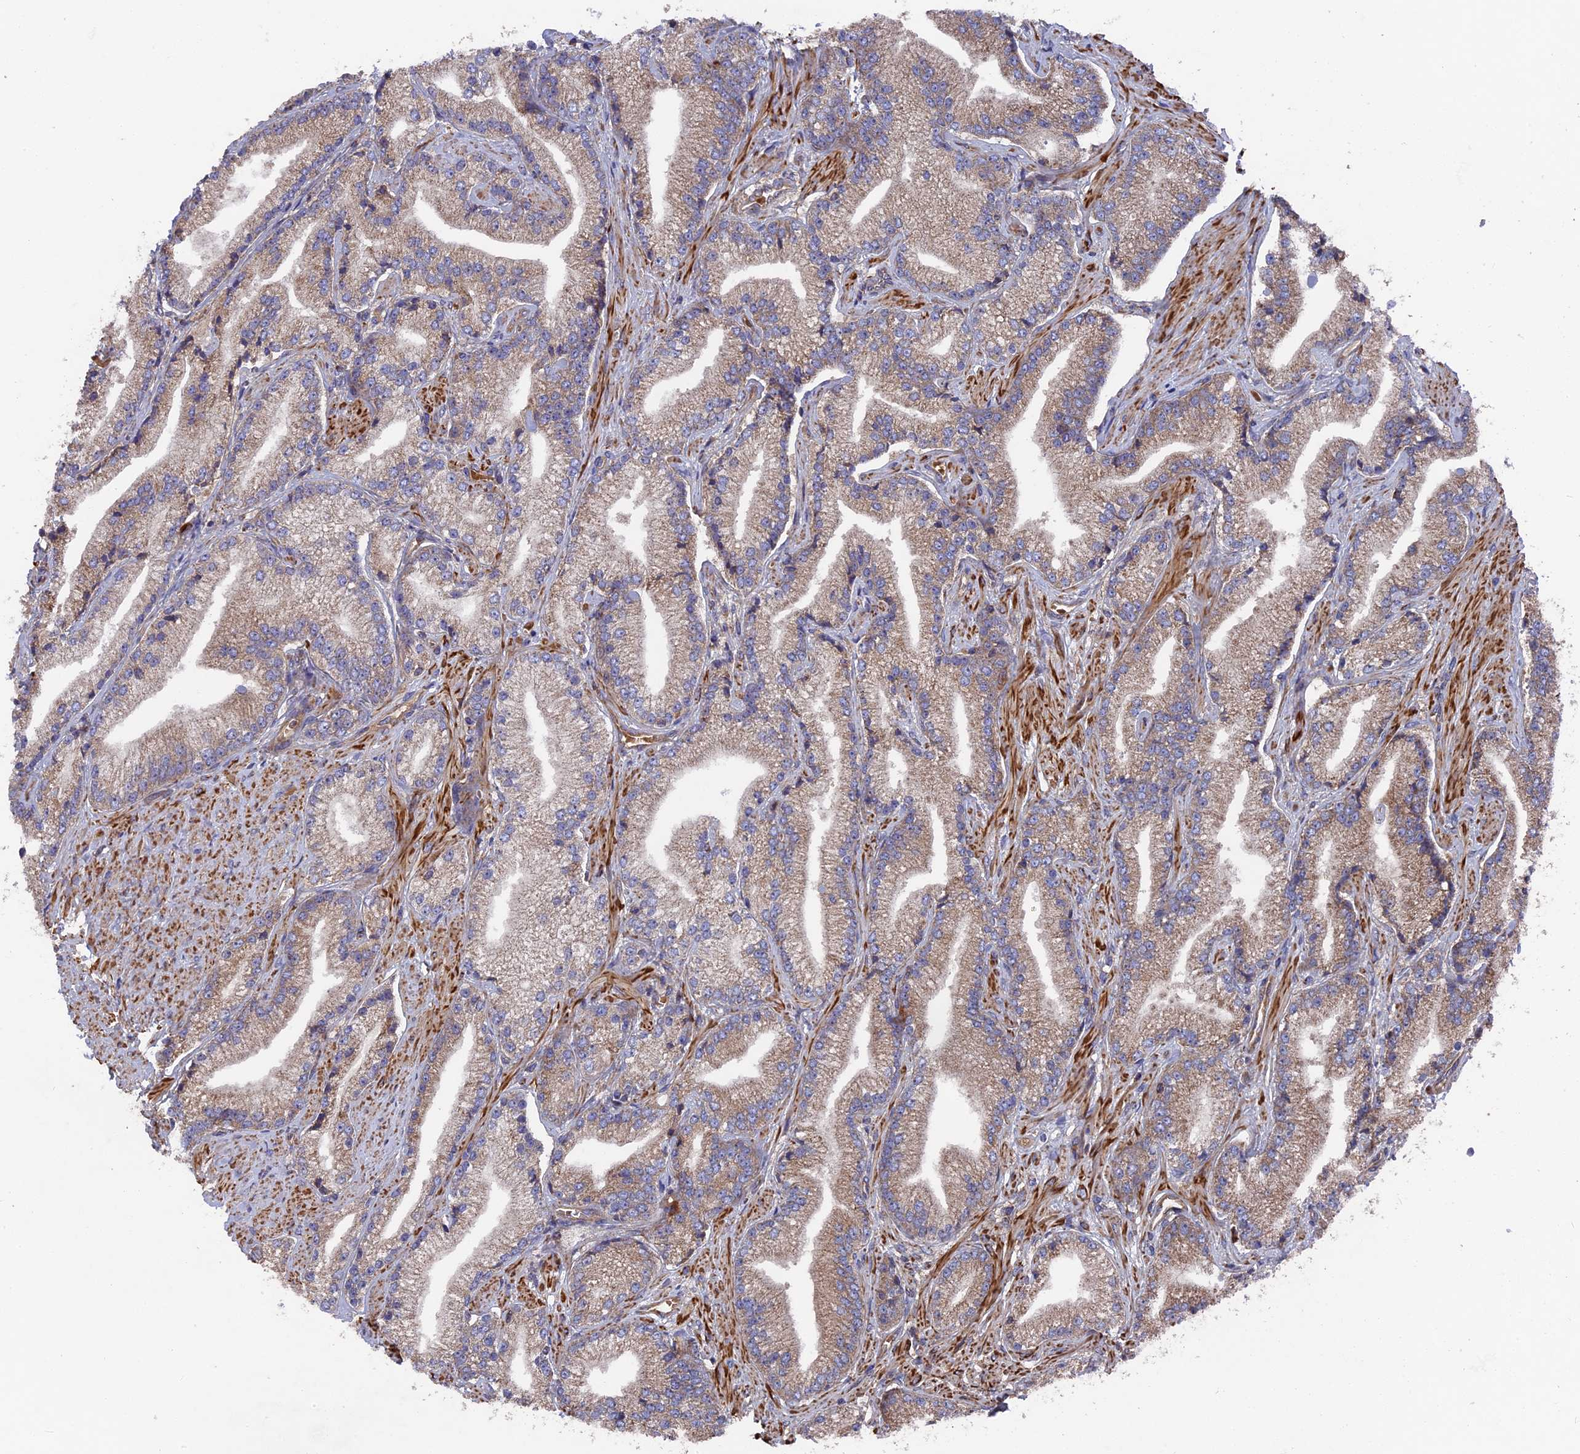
{"staining": {"intensity": "weak", "quantity": ">75%", "location": "cytoplasmic/membranous"}, "tissue": "prostate cancer", "cell_type": "Tumor cells", "image_type": "cancer", "snomed": [{"axis": "morphology", "description": "Adenocarcinoma, High grade"}, {"axis": "topography", "description": "Prostate"}], "caption": "A photomicrograph of prostate cancer stained for a protein shows weak cytoplasmic/membranous brown staining in tumor cells.", "gene": "TELO2", "patient": {"sex": "male", "age": 67}}